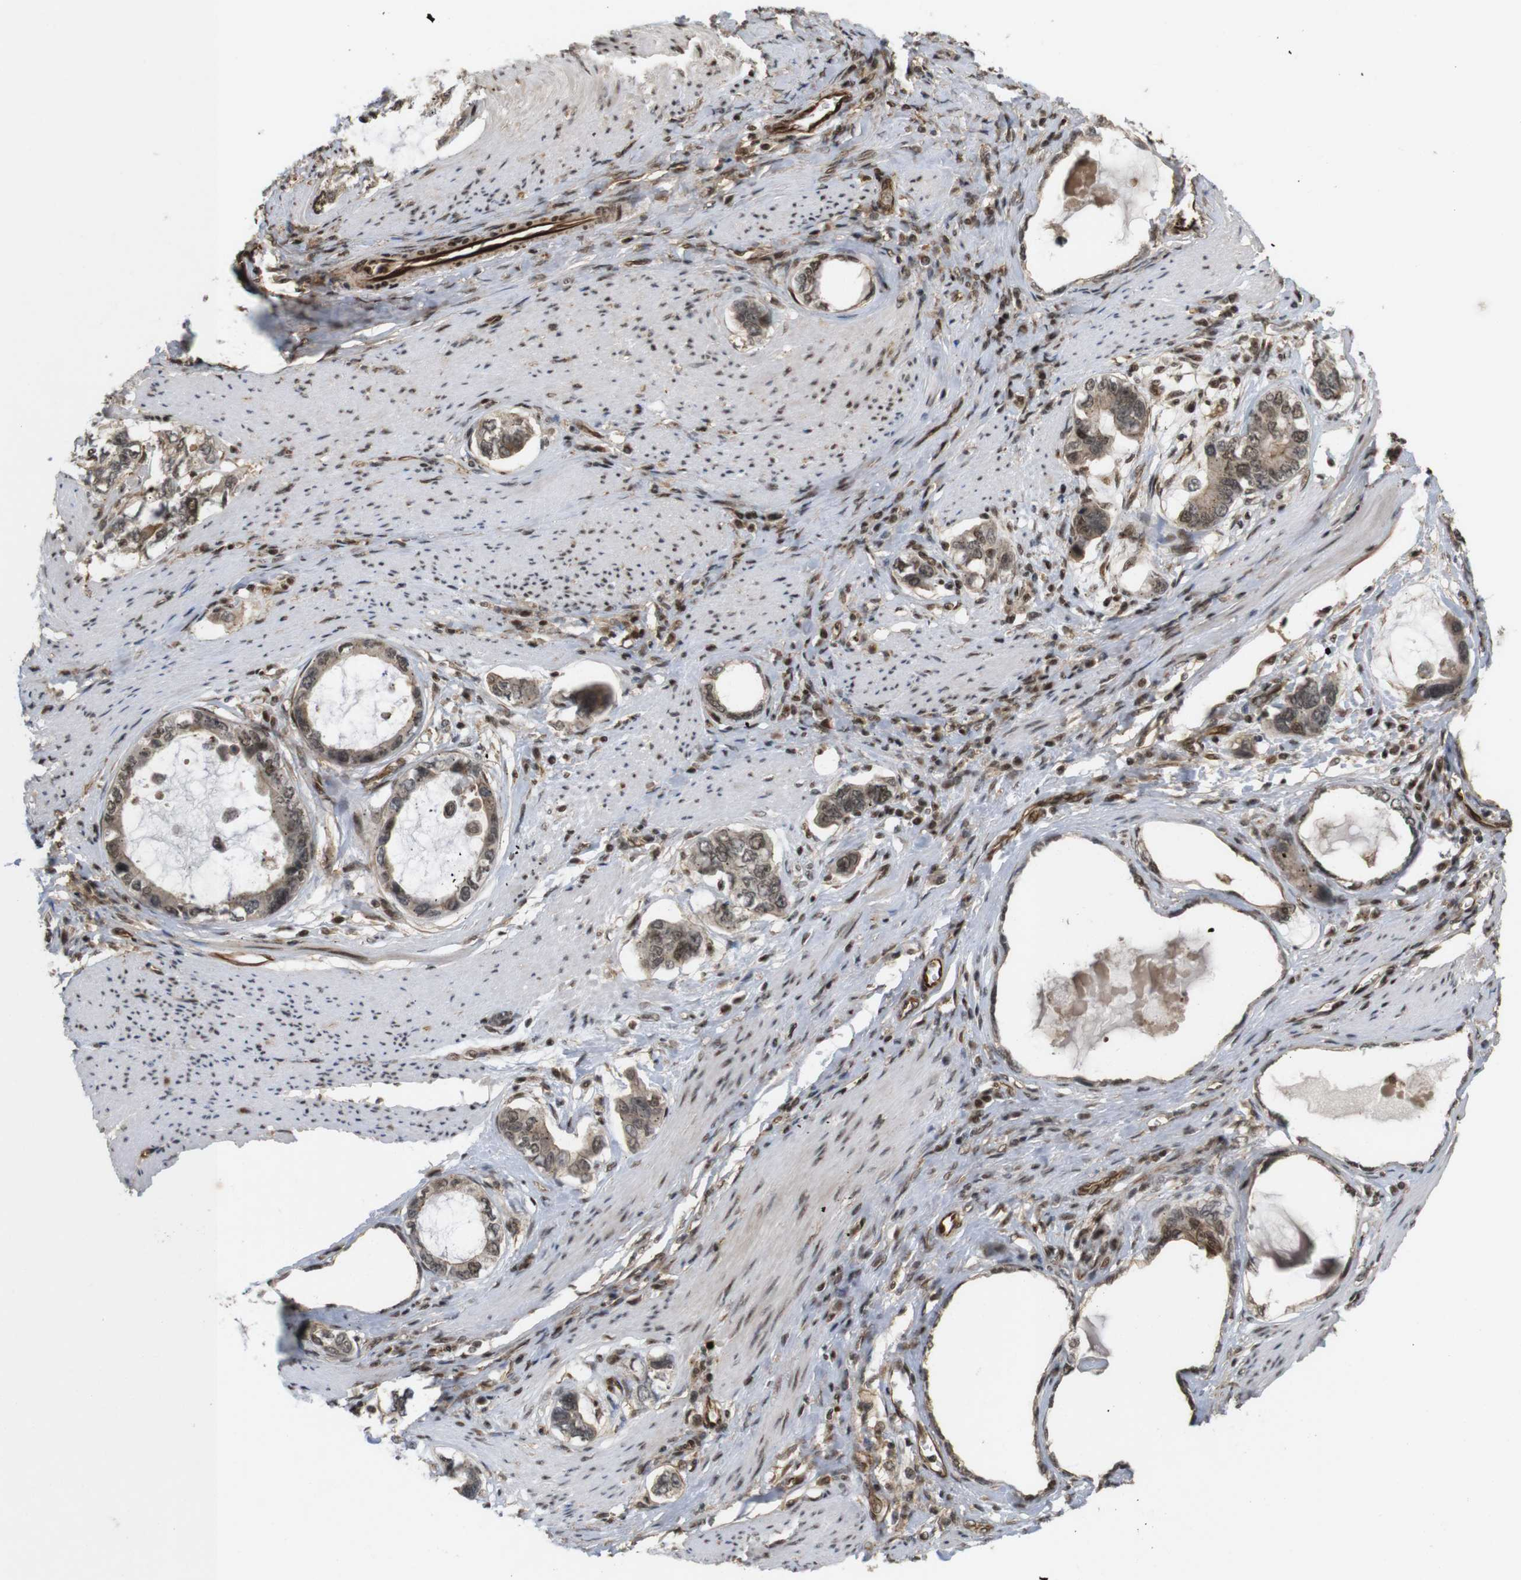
{"staining": {"intensity": "moderate", "quantity": ">75%", "location": "cytoplasmic/membranous,nuclear"}, "tissue": "stomach cancer", "cell_type": "Tumor cells", "image_type": "cancer", "snomed": [{"axis": "morphology", "description": "Adenocarcinoma, NOS"}, {"axis": "topography", "description": "Stomach, lower"}], "caption": "This image demonstrates immunohistochemistry (IHC) staining of human adenocarcinoma (stomach), with medium moderate cytoplasmic/membranous and nuclear staining in approximately >75% of tumor cells.", "gene": "SP2", "patient": {"sex": "female", "age": 93}}